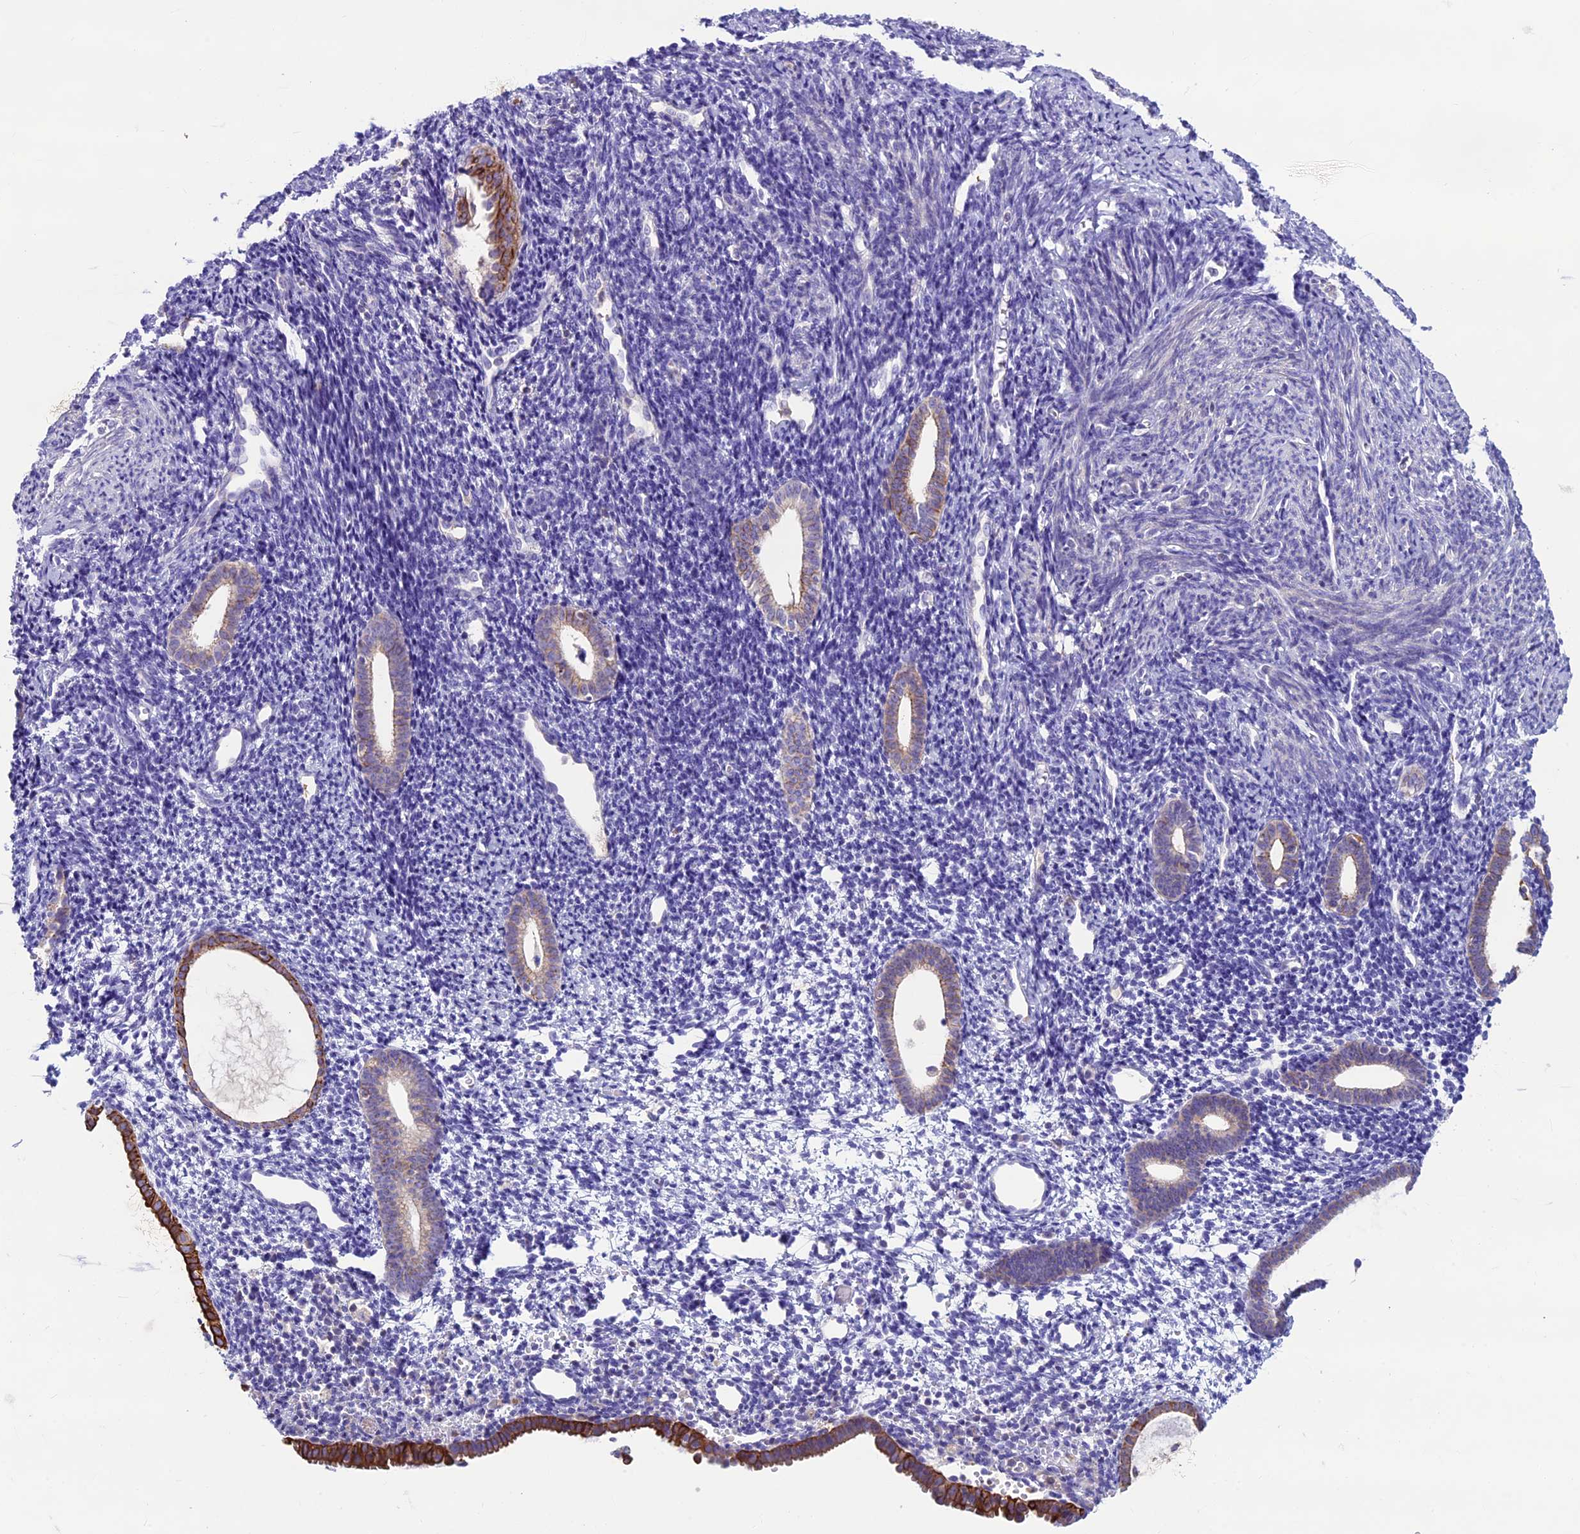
{"staining": {"intensity": "negative", "quantity": "none", "location": "none"}, "tissue": "endometrium", "cell_type": "Cells in endometrial stroma", "image_type": "normal", "snomed": [{"axis": "morphology", "description": "Normal tissue, NOS"}, {"axis": "topography", "description": "Endometrium"}], "caption": "Immunohistochemistry of unremarkable human endometrium exhibits no positivity in cells in endometrial stroma. Nuclei are stained in blue.", "gene": "CDAN1", "patient": {"sex": "female", "age": 56}}